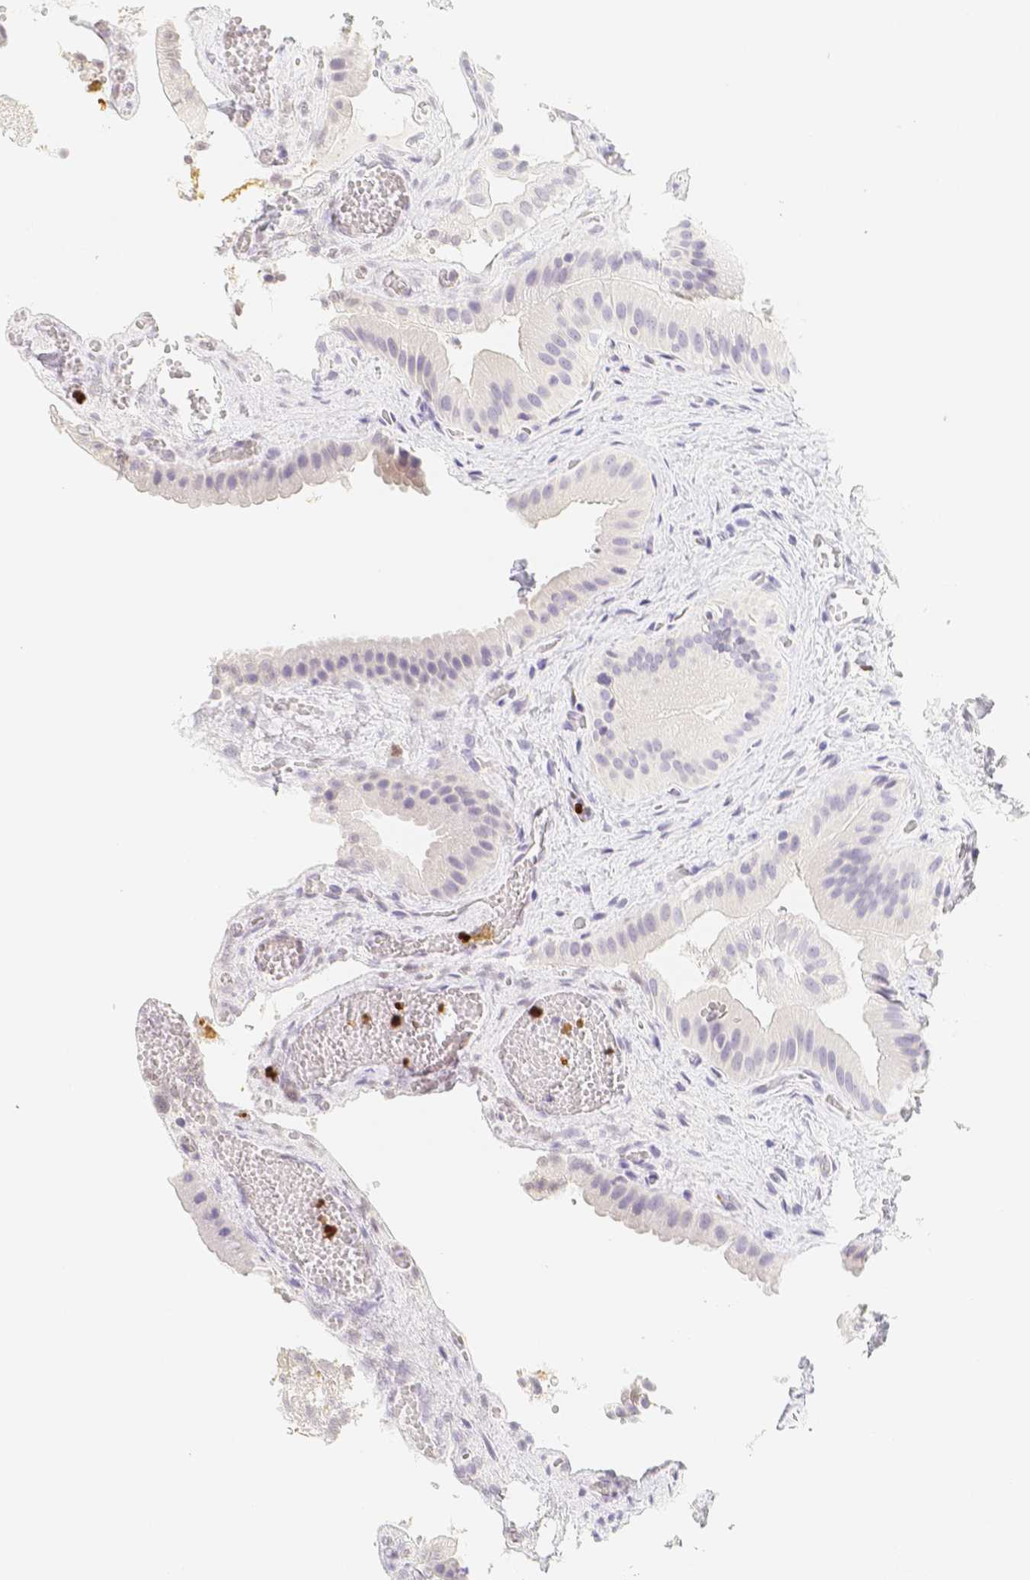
{"staining": {"intensity": "negative", "quantity": "none", "location": "none"}, "tissue": "gallbladder", "cell_type": "Glandular cells", "image_type": "normal", "snomed": [{"axis": "morphology", "description": "Normal tissue, NOS"}, {"axis": "topography", "description": "Gallbladder"}], "caption": "Immunohistochemistry micrograph of unremarkable human gallbladder stained for a protein (brown), which shows no expression in glandular cells. The staining was performed using DAB to visualize the protein expression in brown, while the nuclei were stained in blue with hematoxylin (Magnification: 20x).", "gene": "PADI4", "patient": {"sex": "male", "age": 49}}